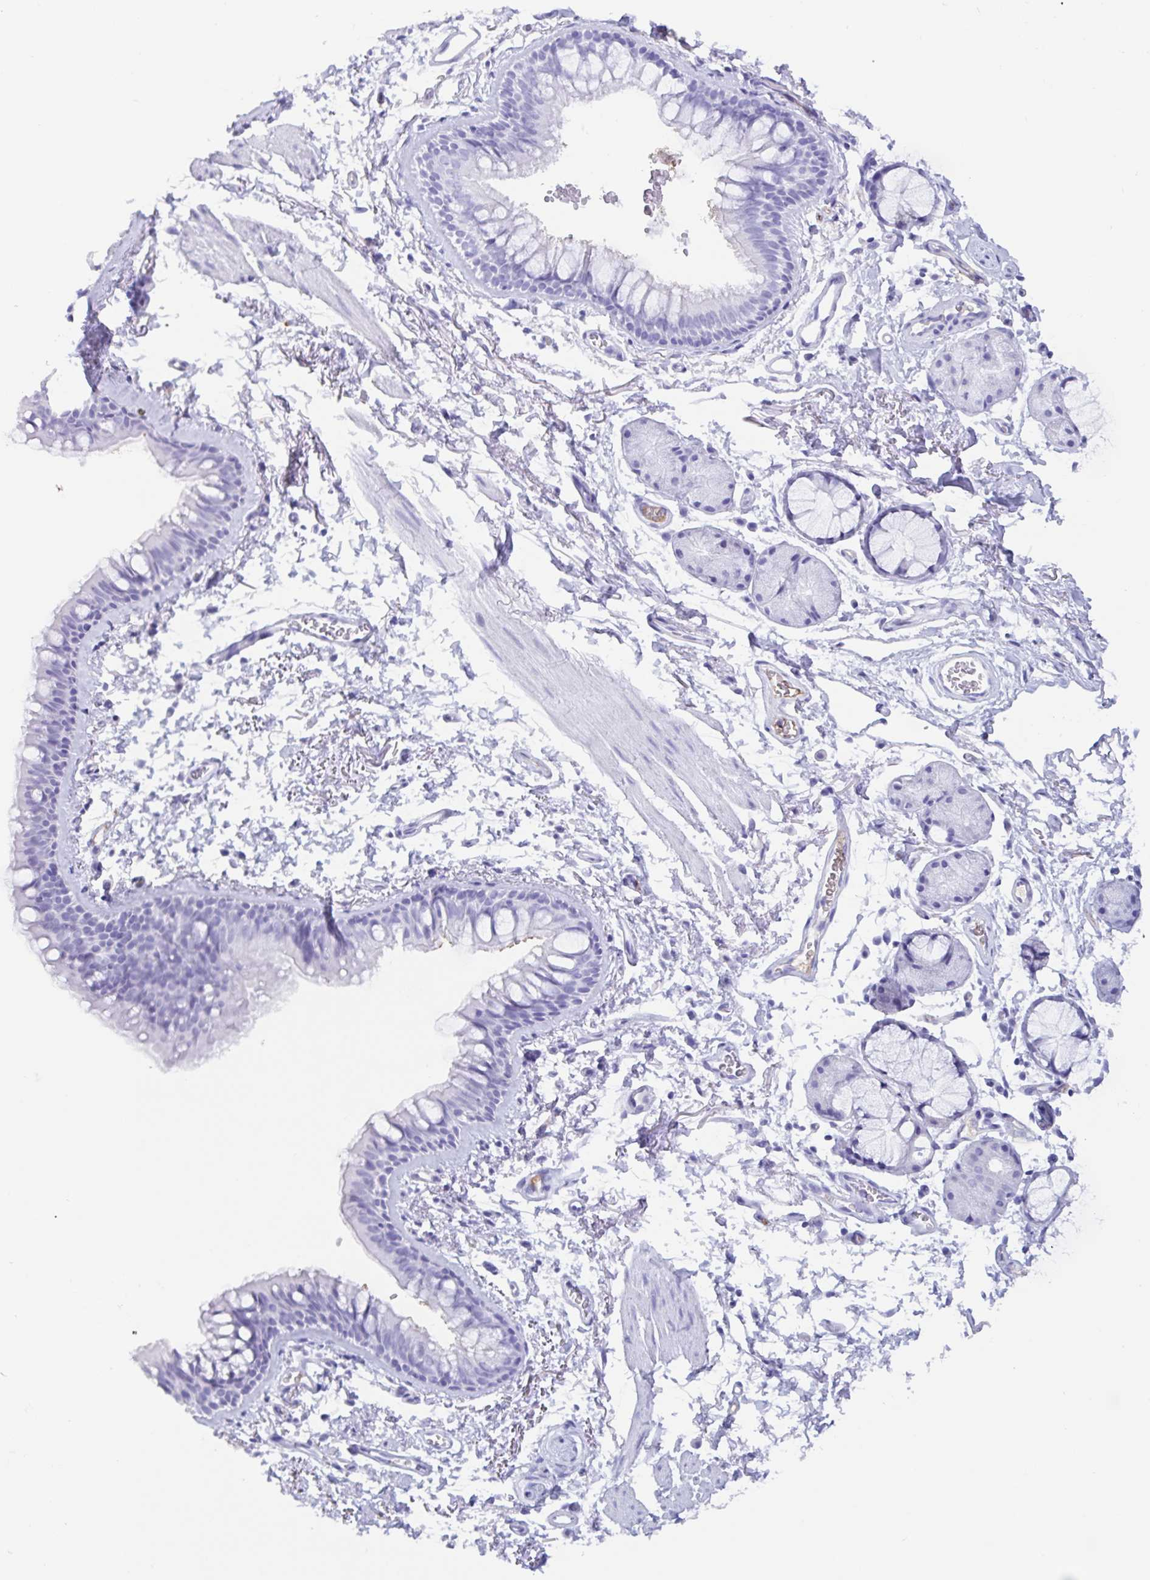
{"staining": {"intensity": "negative", "quantity": "none", "location": "none"}, "tissue": "bronchus", "cell_type": "Respiratory epithelial cells", "image_type": "normal", "snomed": [{"axis": "morphology", "description": "Normal tissue, NOS"}, {"axis": "topography", "description": "Cartilage tissue"}, {"axis": "topography", "description": "Bronchus"}], "caption": "Immunohistochemistry (IHC) of benign human bronchus displays no expression in respiratory epithelial cells. (DAB IHC visualized using brightfield microscopy, high magnification).", "gene": "GKN1", "patient": {"sex": "female", "age": 79}}